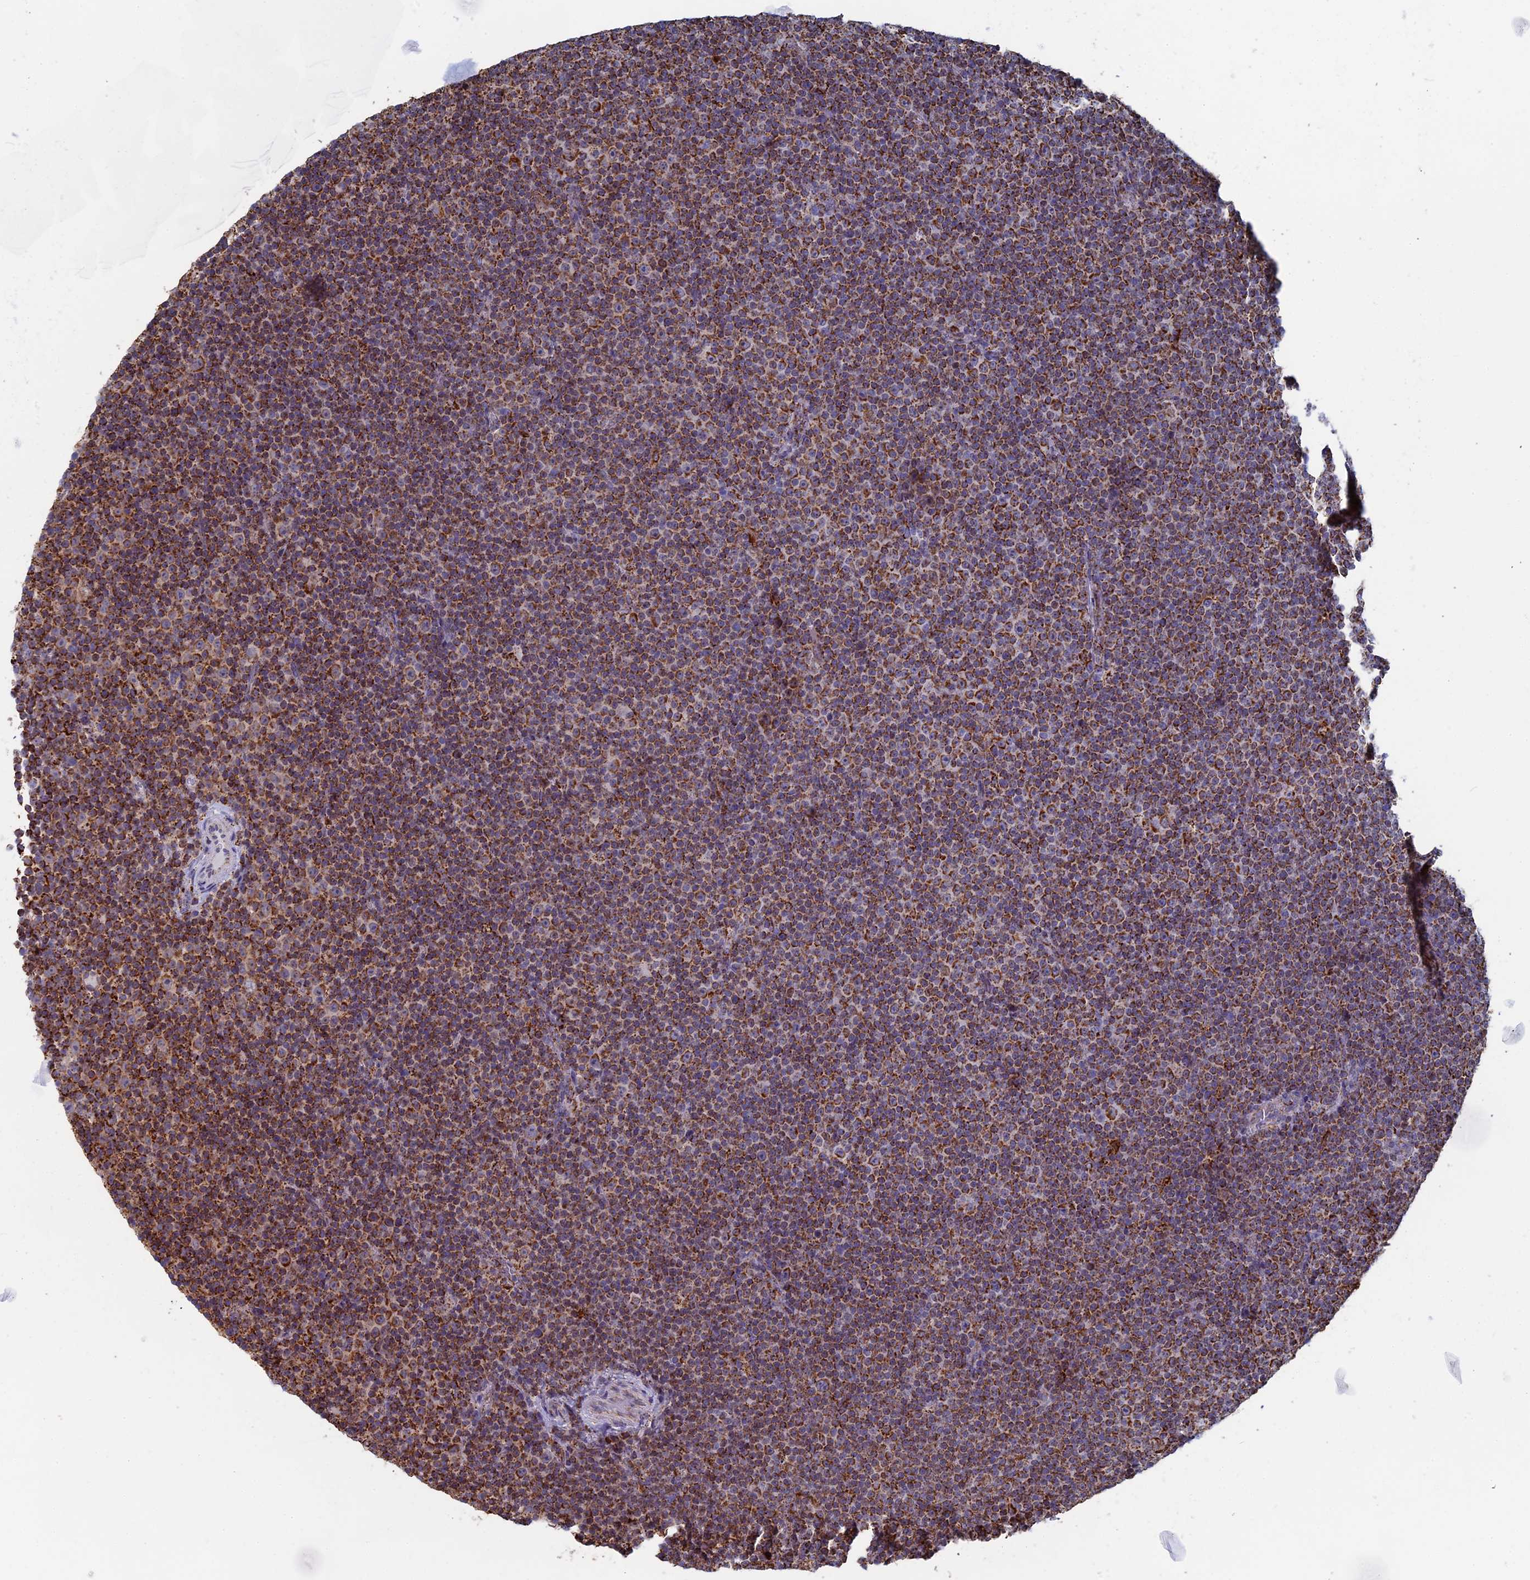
{"staining": {"intensity": "moderate", "quantity": ">75%", "location": "cytoplasmic/membranous"}, "tissue": "lymphoma", "cell_type": "Tumor cells", "image_type": "cancer", "snomed": [{"axis": "morphology", "description": "Malignant lymphoma, non-Hodgkin's type, Low grade"}, {"axis": "topography", "description": "Lymph node"}], "caption": "Tumor cells demonstrate medium levels of moderate cytoplasmic/membranous staining in approximately >75% of cells in lymphoma. Ihc stains the protein of interest in brown and the nuclei are stained blue.", "gene": "SEC24D", "patient": {"sex": "female", "age": 67}}